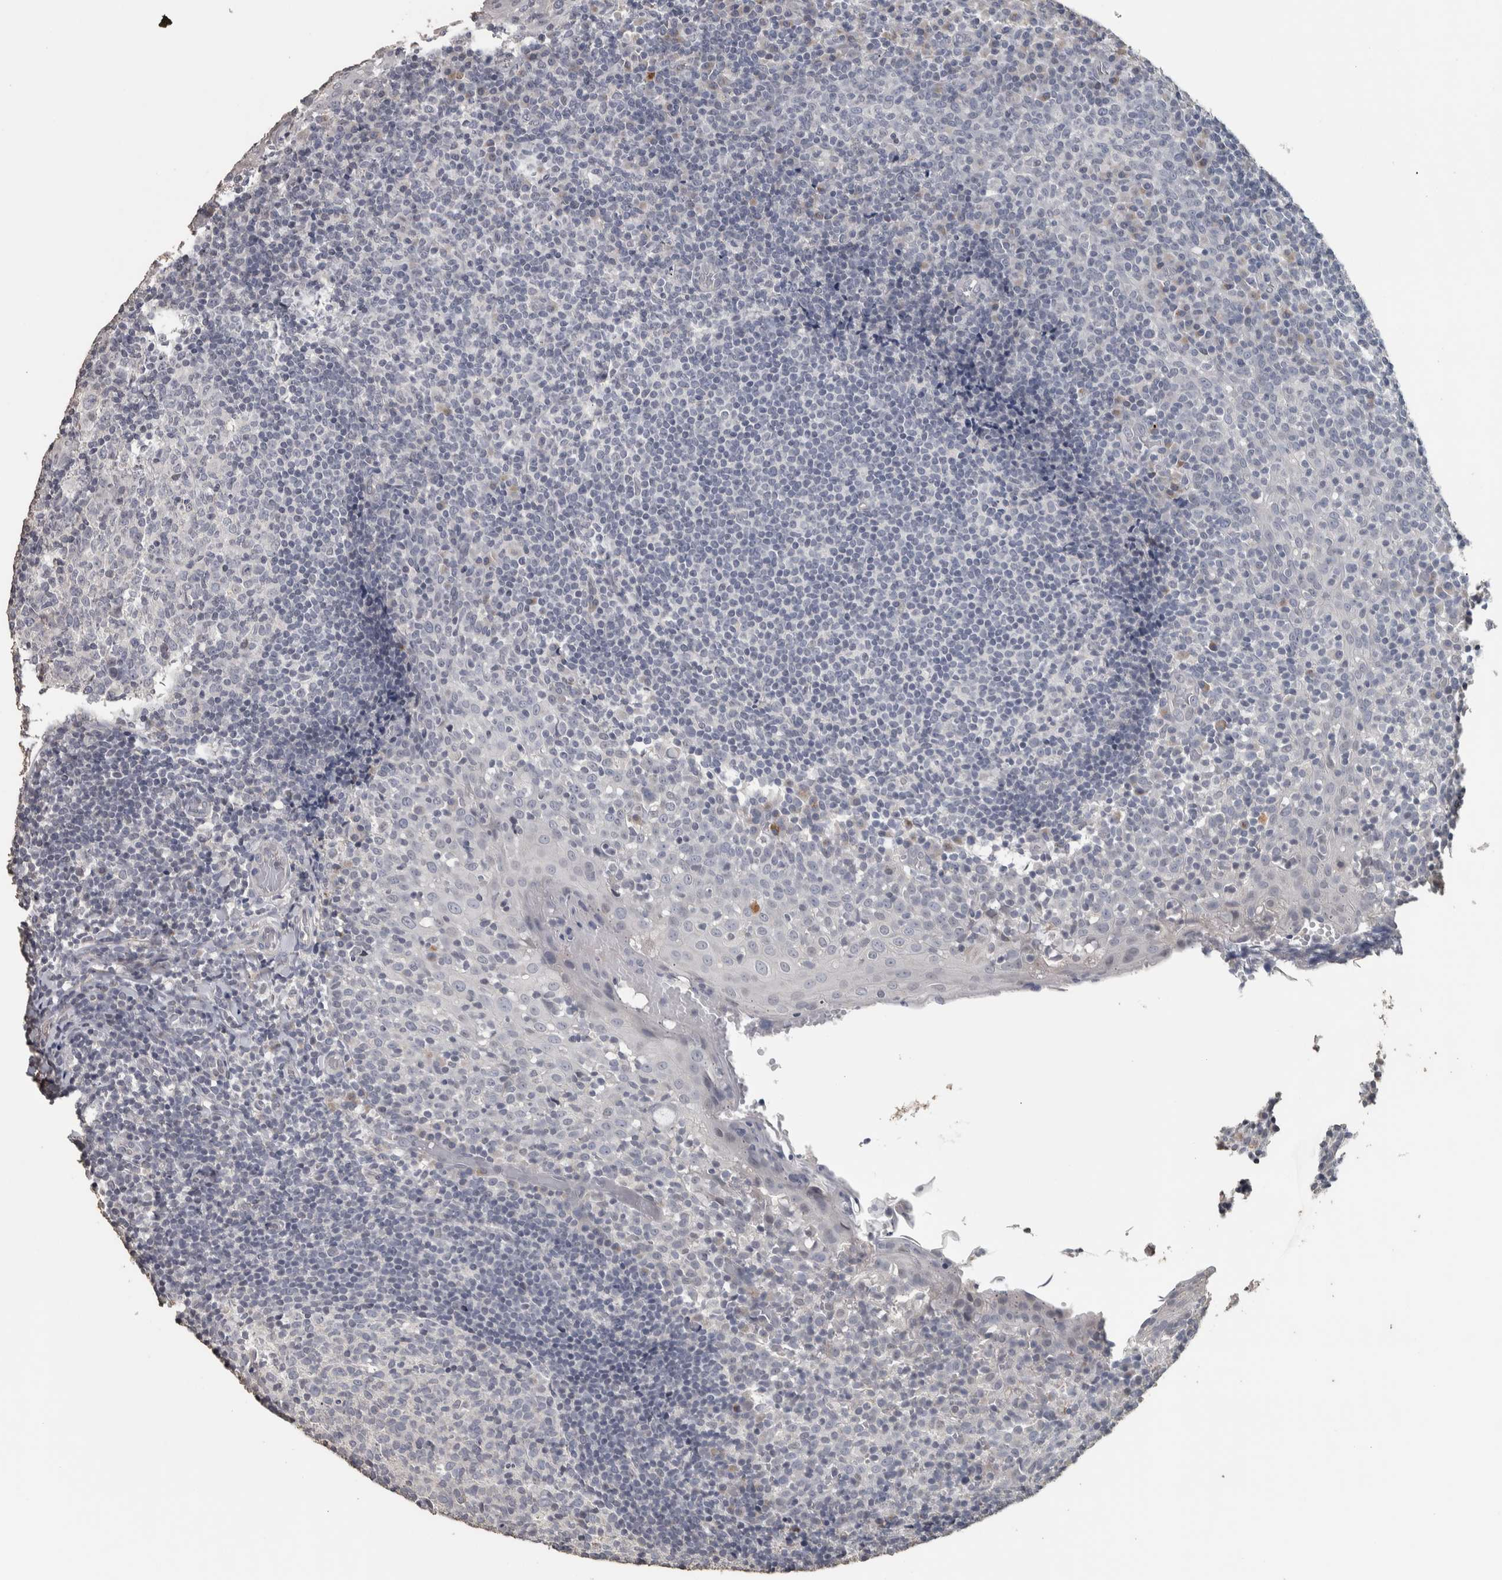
{"staining": {"intensity": "negative", "quantity": "none", "location": "none"}, "tissue": "tonsil", "cell_type": "Germinal center cells", "image_type": "normal", "snomed": [{"axis": "morphology", "description": "Normal tissue, NOS"}, {"axis": "topography", "description": "Tonsil"}], "caption": "Immunohistochemical staining of benign human tonsil reveals no significant staining in germinal center cells.", "gene": "NECAB1", "patient": {"sex": "female", "age": 19}}